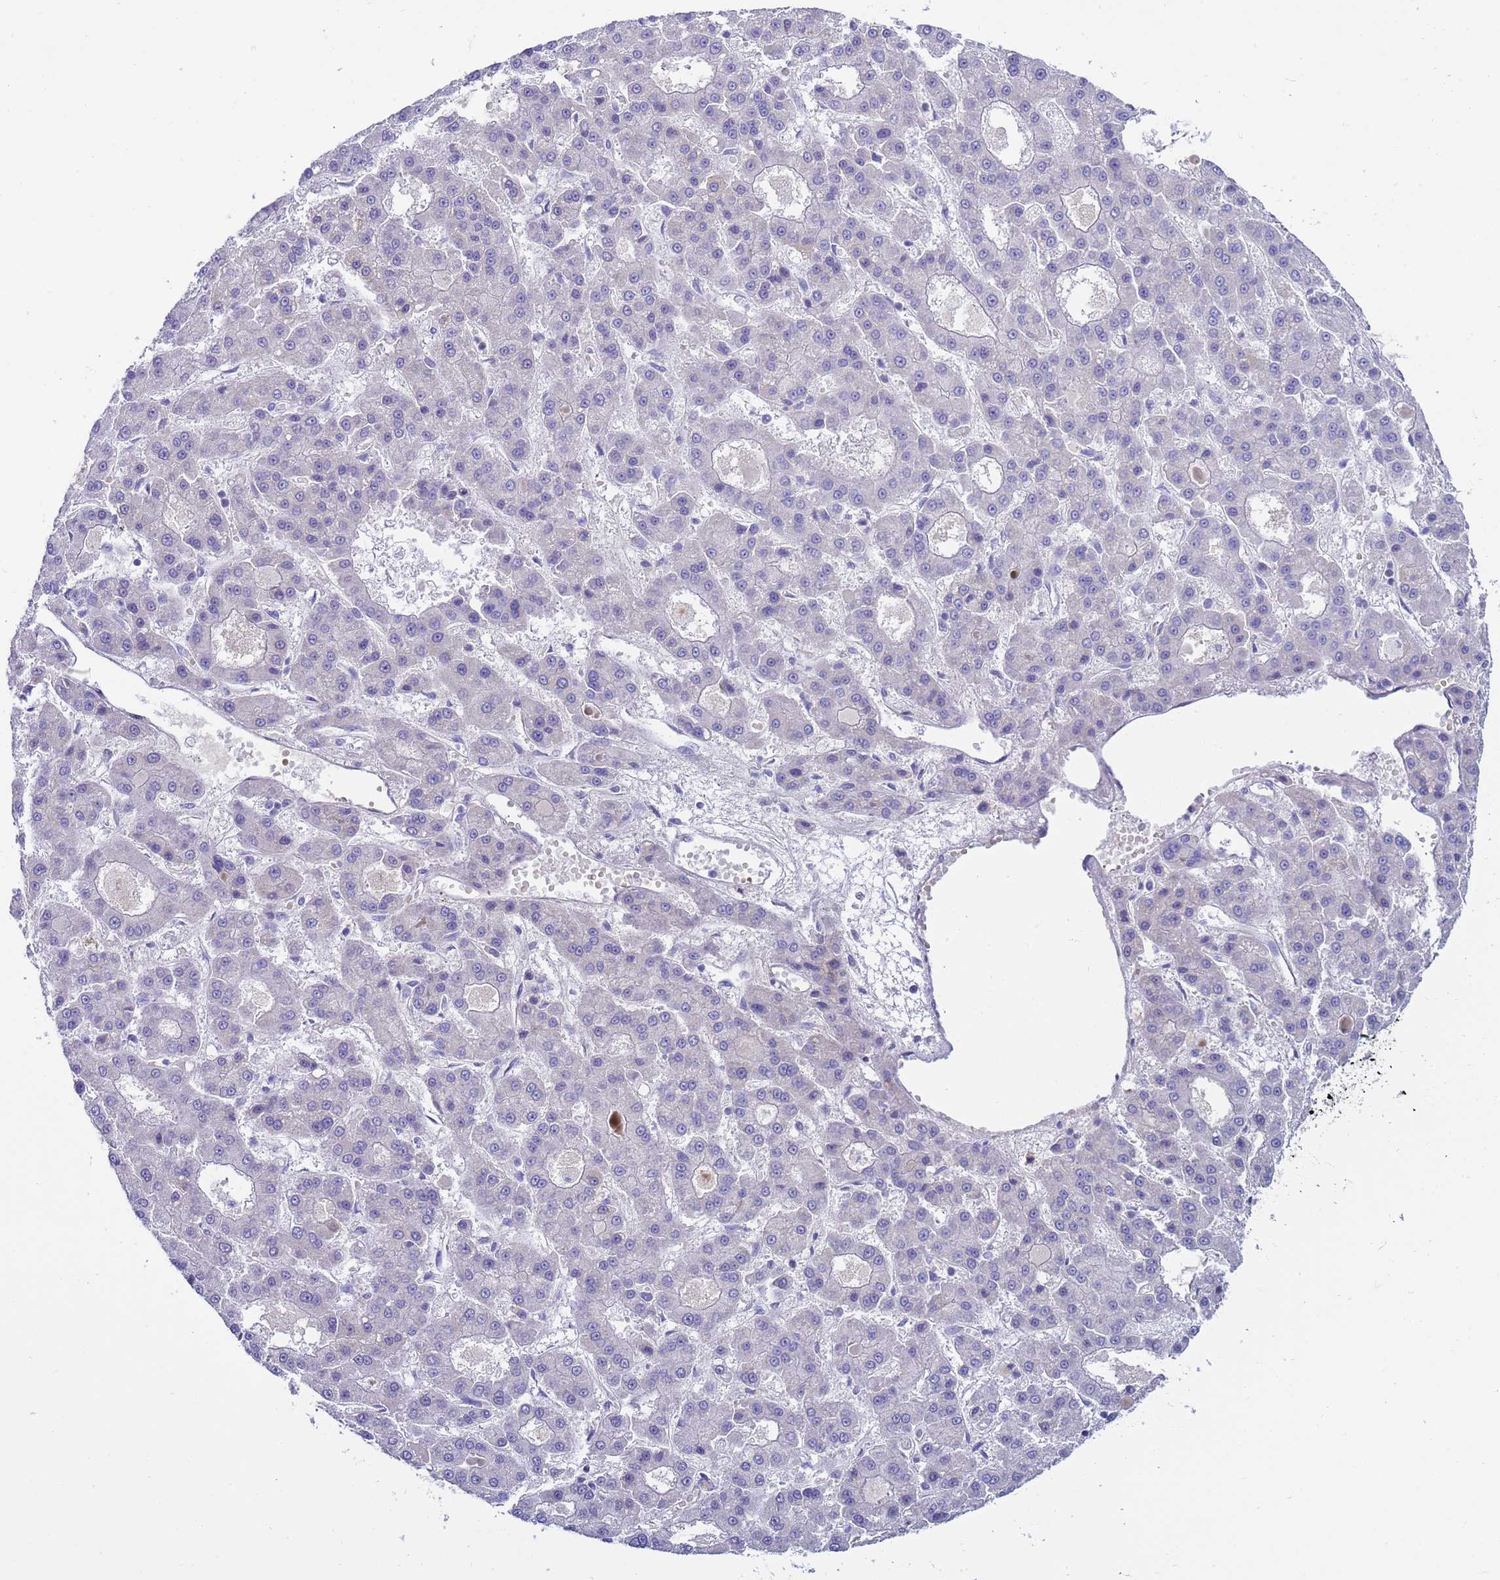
{"staining": {"intensity": "negative", "quantity": "none", "location": "none"}, "tissue": "liver cancer", "cell_type": "Tumor cells", "image_type": "cancer", "snomed": [{"axis": "morphology", "description": "Carcinoma, Hepatocellular, NOS"}, {"axis": "topography", "description": "Liver"}], "caption": "IHC histopathology image of neoplastic tissue: liver hepatocellular carcinoma stained with DAB exhibits no significant protein expression in tumor cells.", "gene": "RIPPLY2", "patient": {"sex": "male", "age": 70}}